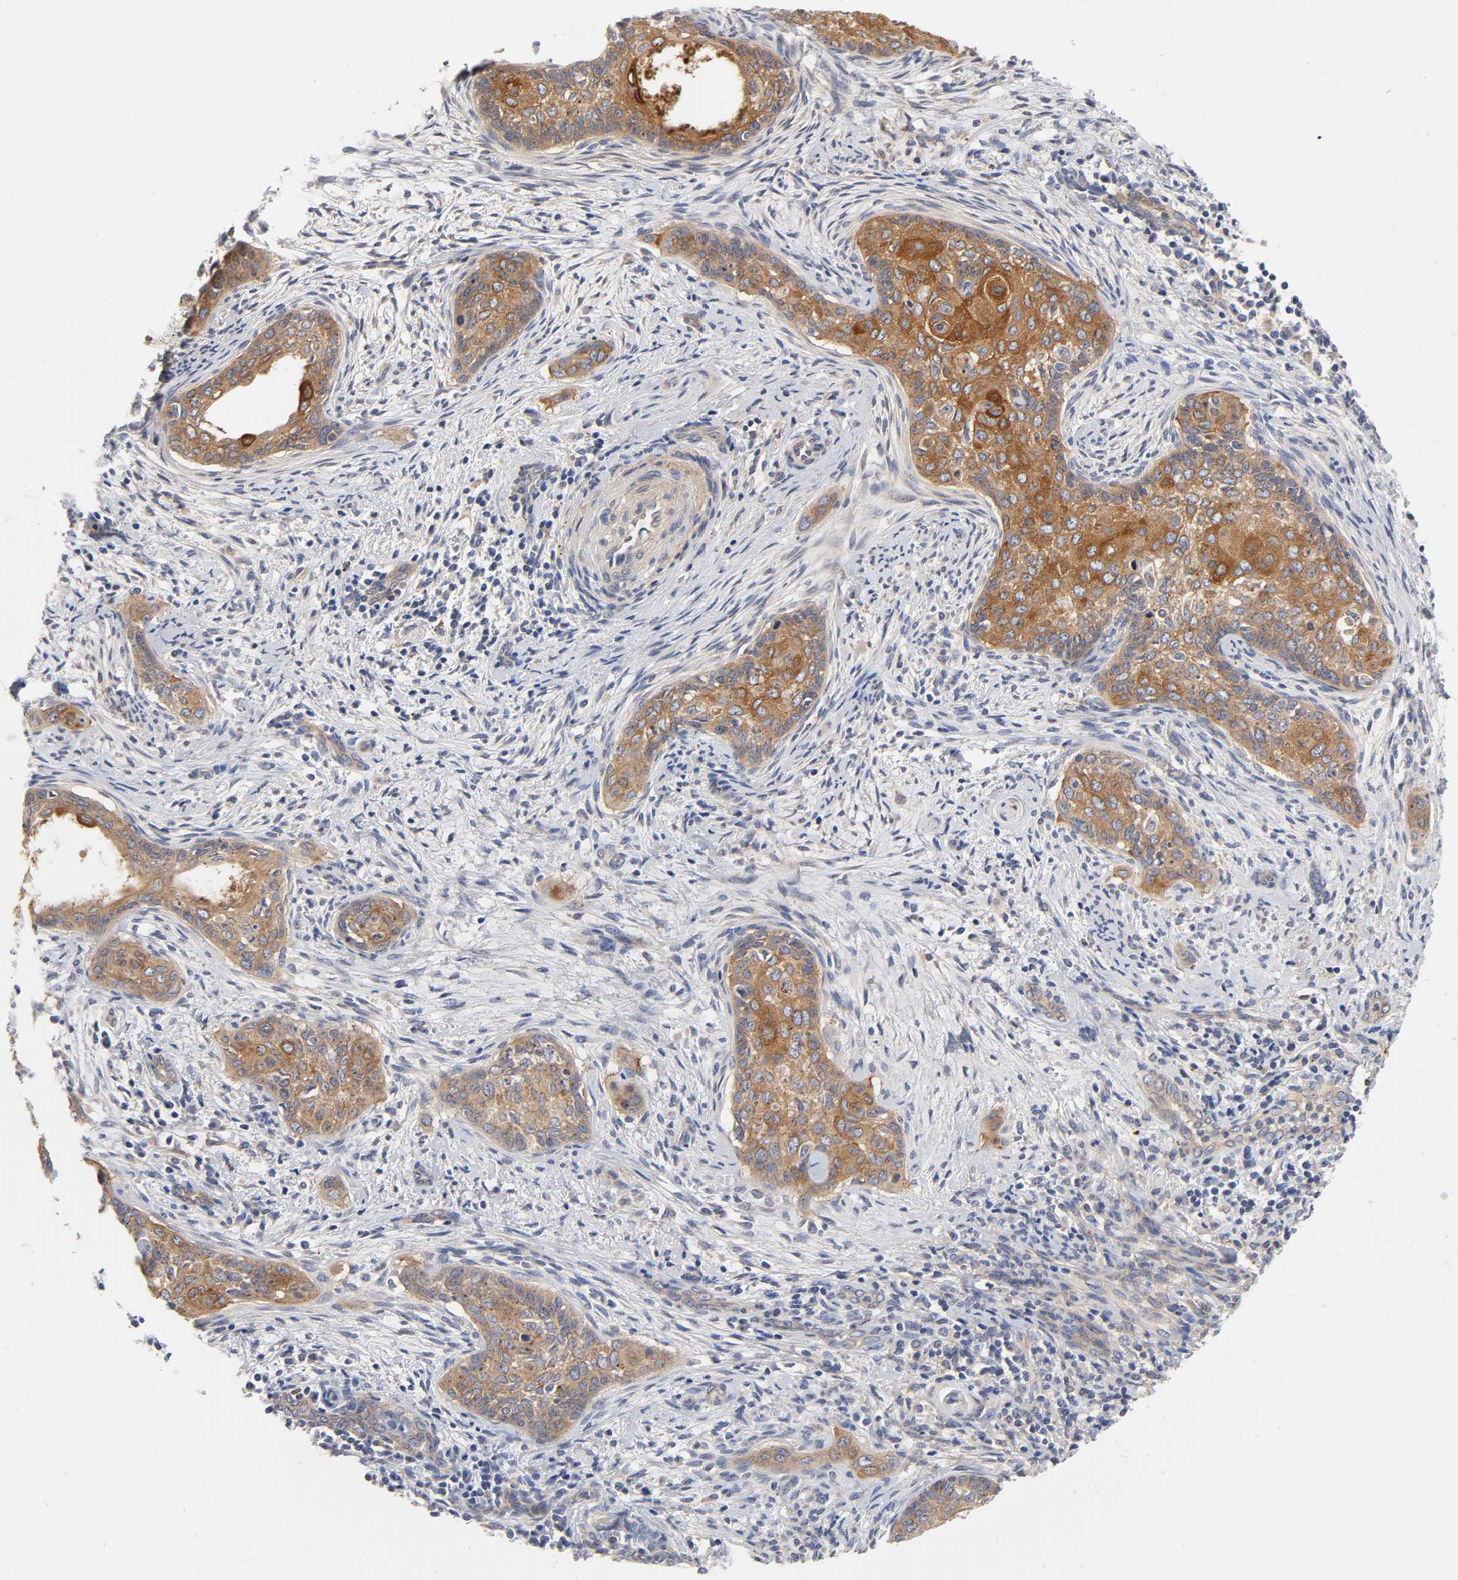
{"staining": {"intensity": "moderate", "quantity": ">75%", "location": "cytoplasmic/membranous"}, "tissue": "cervical cancer", "cell_type": "Tumor cells", "image_type": "cancer", "snomed": [{"axis": "morphology", "description": "Squamous cell carcinoma, NOS"}, {"axis": "topography", "description": "Cervix"}], "caption": "Immunohistochemistry micrograph of human cervical cancer stained for a protein (brown), which displays medium levels of moderate cytoplasmic/membranous staining in about >75% of tumor cells.", "gene": "C17orf75", "patient": {"sex": "female", "age": 33}}